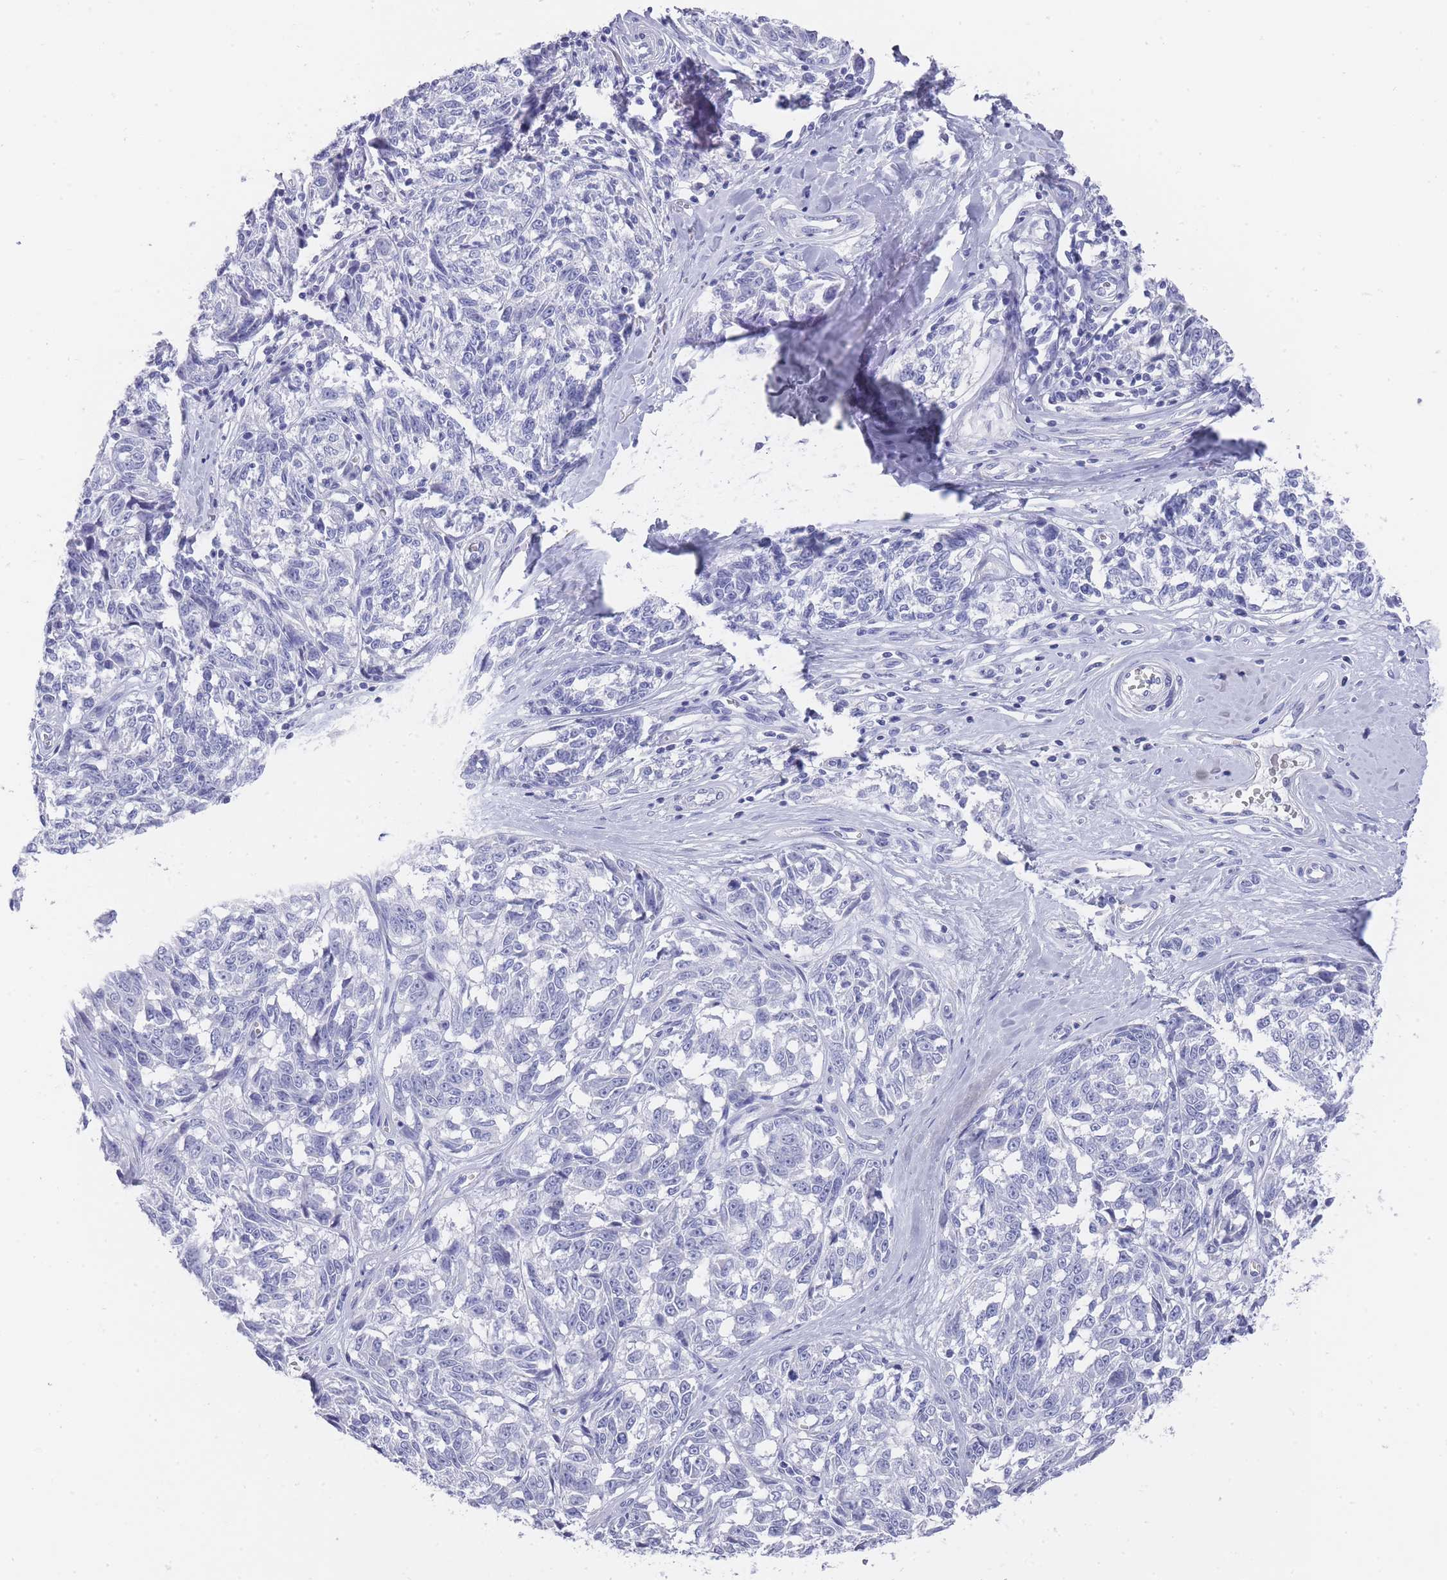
{"staining": {"intensity": "negative", "quantity": "none", "location": "none"}, "tissue": "melanoma", "cell_type": "Tumor cells", "image_type": "cancer", "snomed": [{"axis": "morphology", "description": "Normal tissue, NOS"}, {"axis": "morphology", "description": "Malignant melanoma, NOS"}, {"axis": "topography", "description": "Skin"}], "caption": "Melanoma was stained to show a protein in brown. There is no significant staining in tumor cells.", "gene": "RAB2B", "patient": {"sex": "female", "age": 64}}